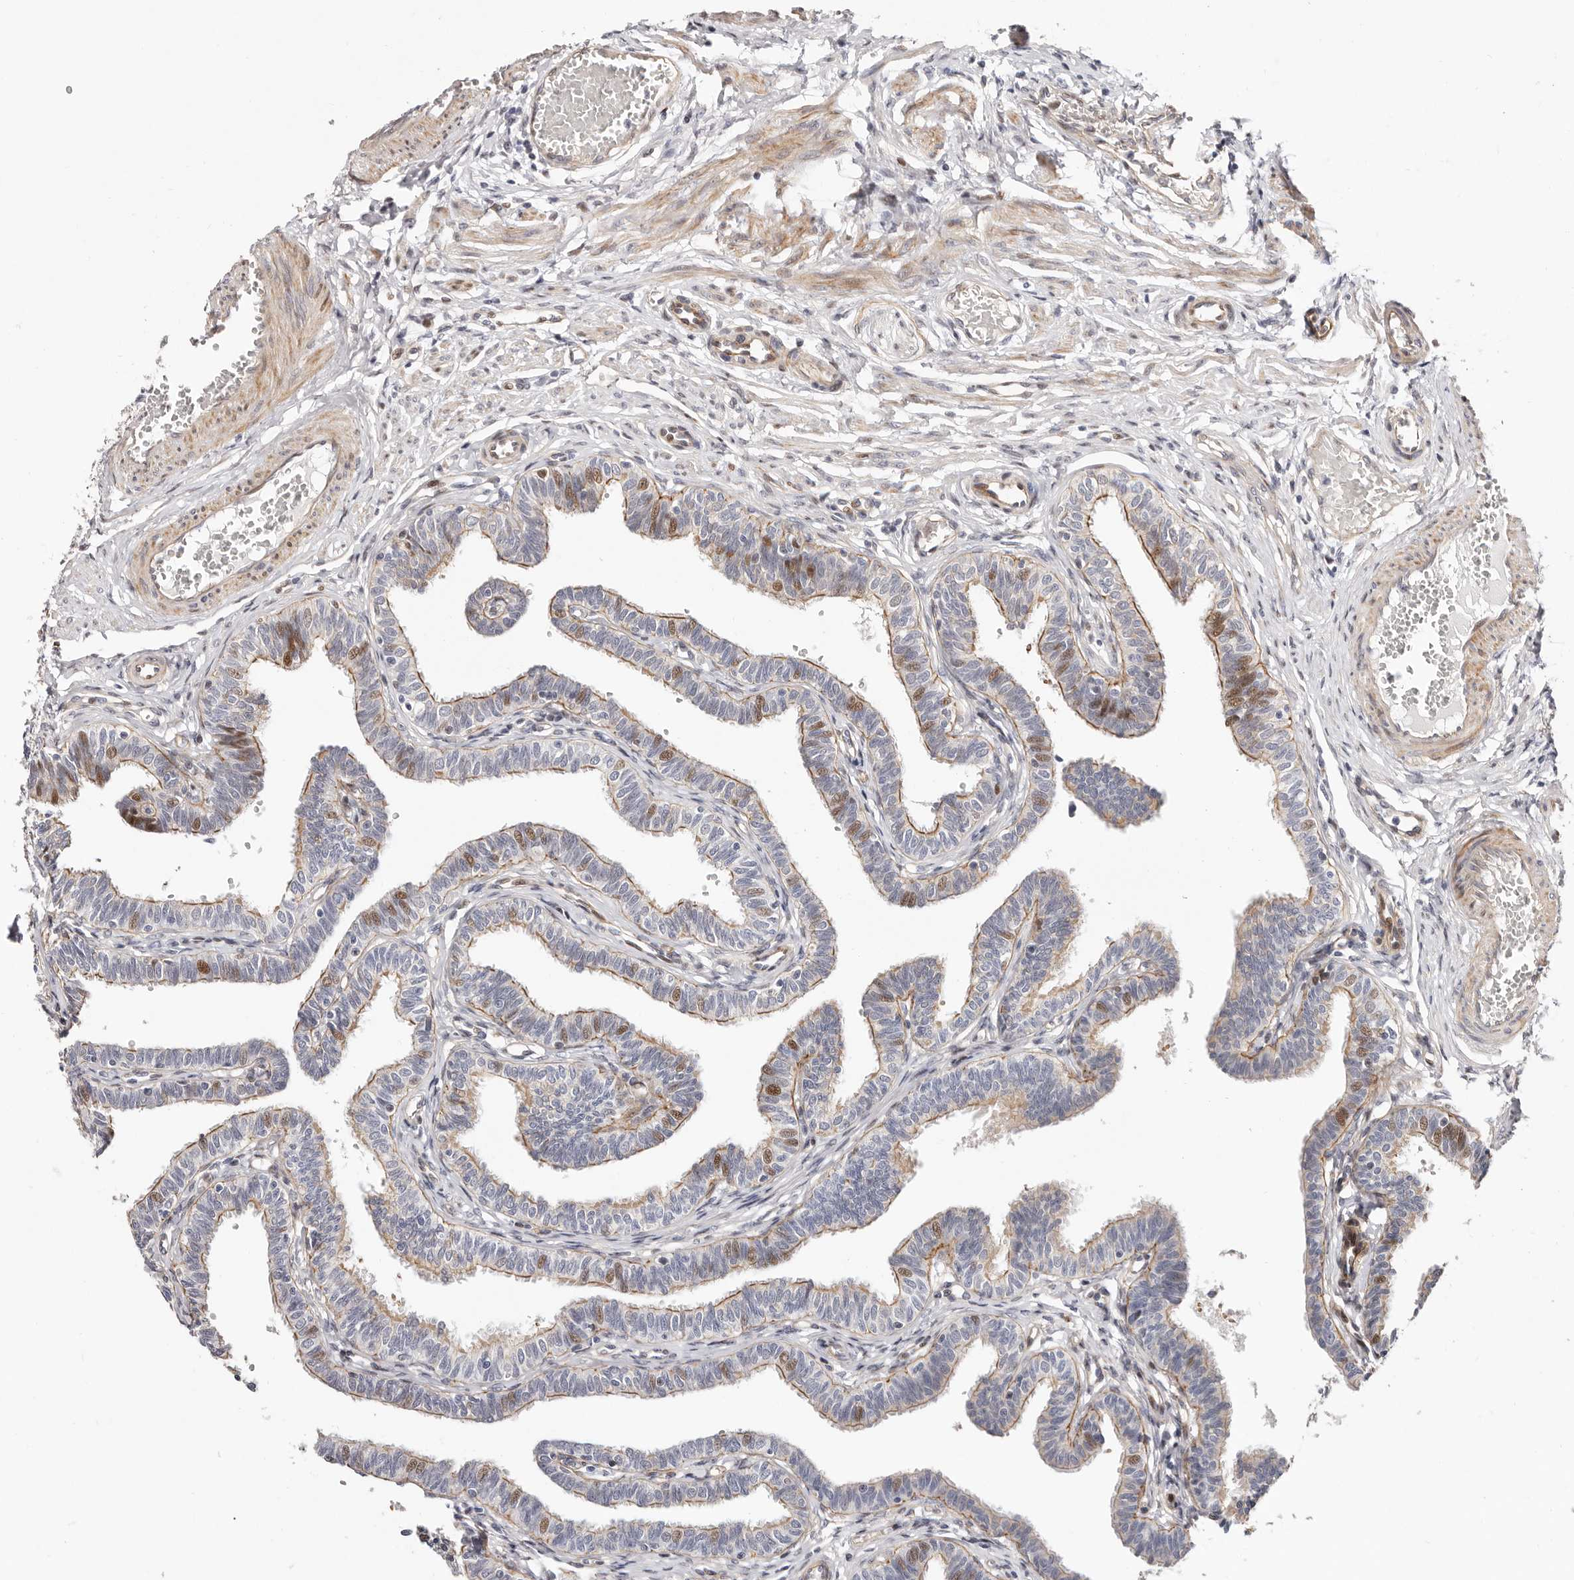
{"staining": {"intensity": "weak", "quantity": "25%-75%", "location": "cytoplasmic/membranous,nuclear"}, "tissue": "fallopian tube", "cell_type": "Glandular cells", "image_type": "normal", "snomed": [{"axis": "morphology", "description": "Normal tissue, NOS"}, {"axis": "topography", "description": "Fallopian tube"}, {"axis": "topography", "description": "Ovary"}], "caption": "Protein expression analysis of benign human fallopian tube reveals weak cytoplasmic/membranous,nuclear staining in about 25%-75% of glandular cells. The staining is performed using DAB (3,3'-diaminobenzidine) brown chromogen to label protein expression. The nuclei are counter-stained blue using hematoxylin.", "gene": "EPHX3", "patient": {"sex": "female", "age": 23}}